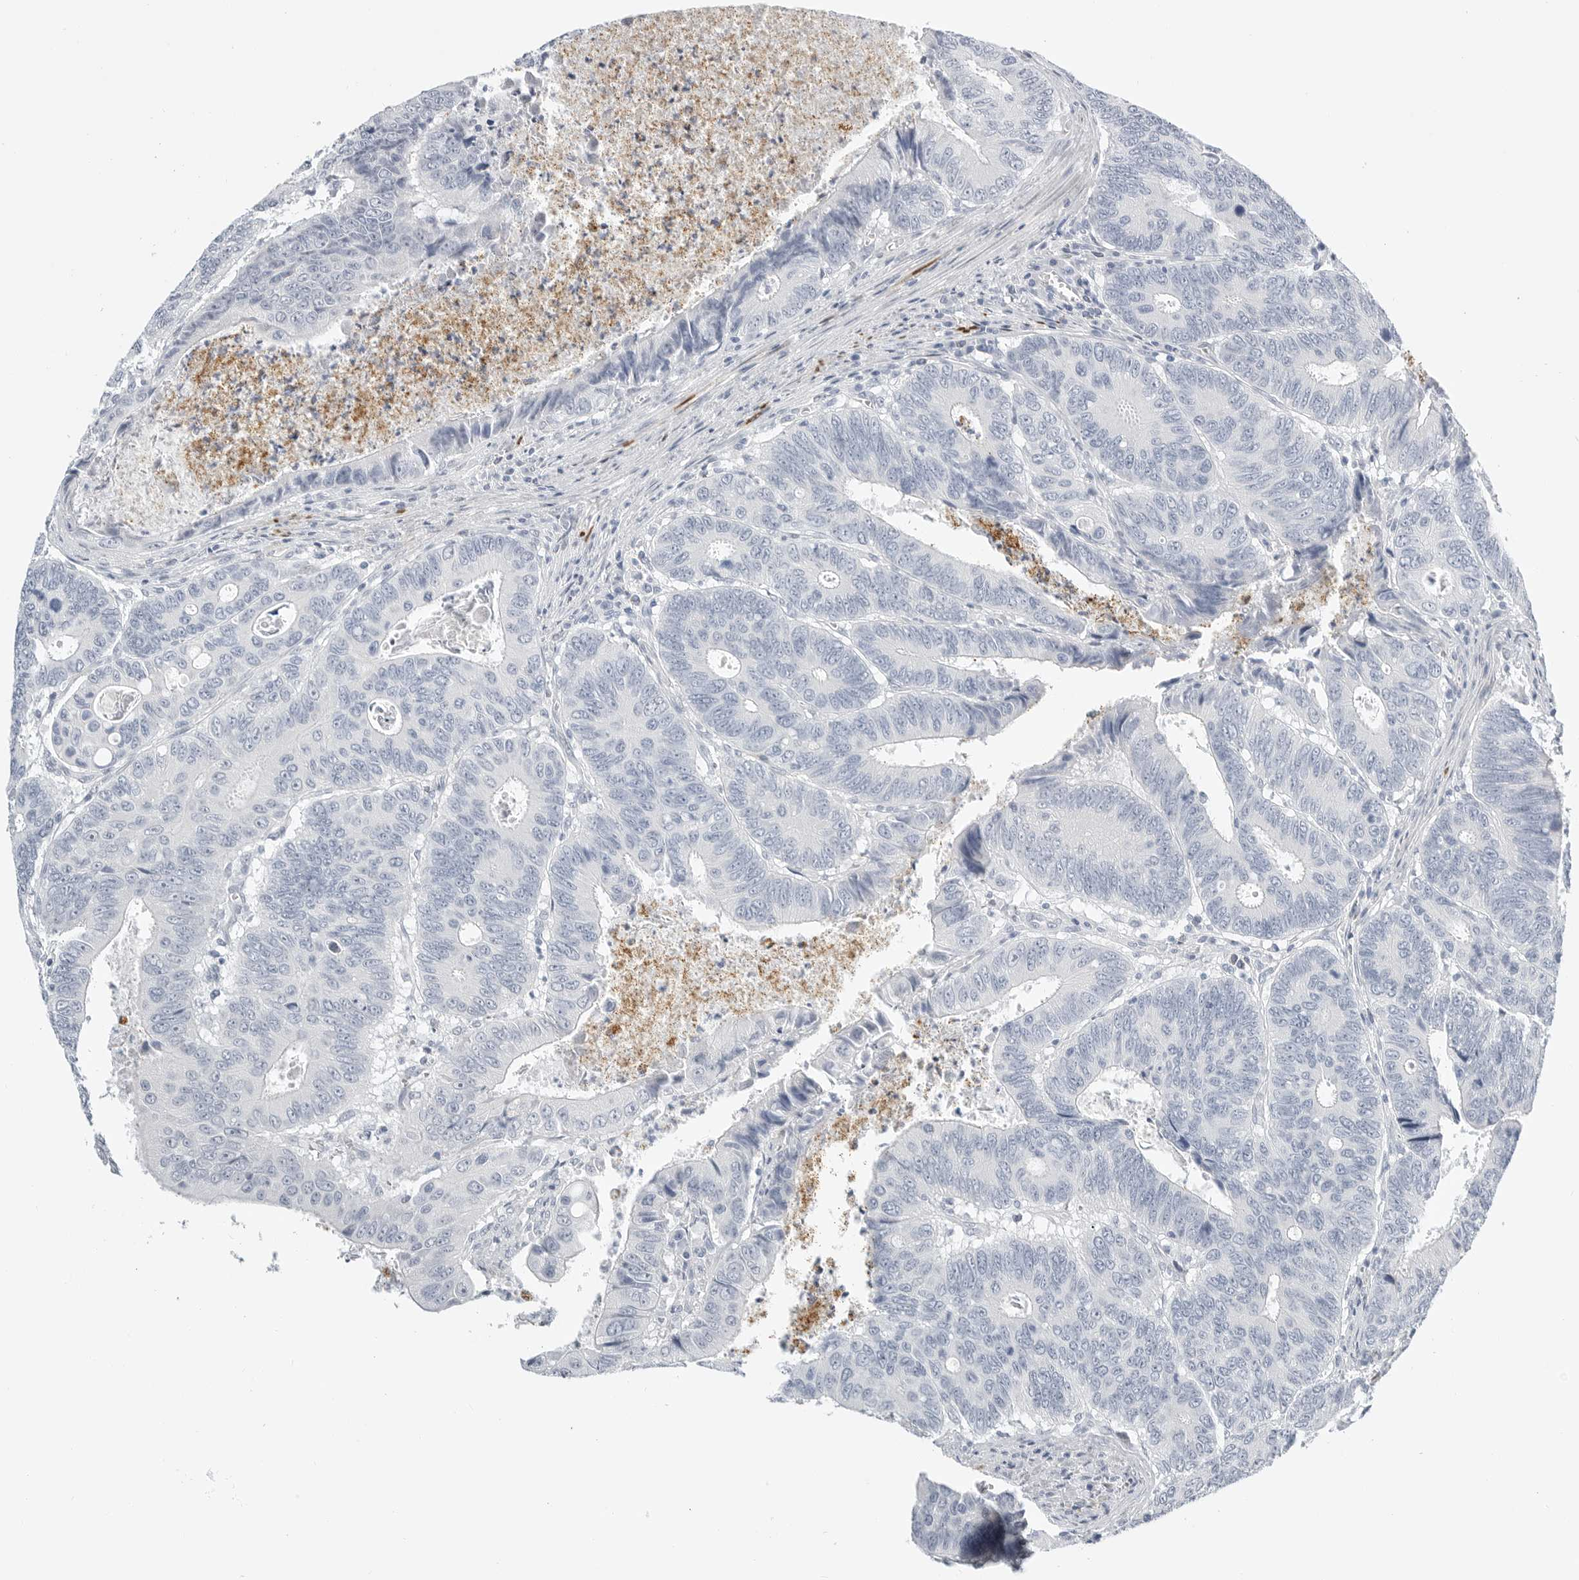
{"staining": {"intensity": "negative", "quantity": "none", "location": "none"}, "tissue": "colorectal cancer", "cell_type": "Tumor cells", "image_type": "cancer", "snomed": [{"axis": "morphology", "description": "Adenocarcinoma, NOS"}, {"axis": "topography", "description": "Colon"}], "caption": "Colorectal adenocarcinoma stained for a protein using immunohistochemistry displays no staining tumor cells.", "gene": "PLN", "patient": {"sex": "male", "age": 72}}